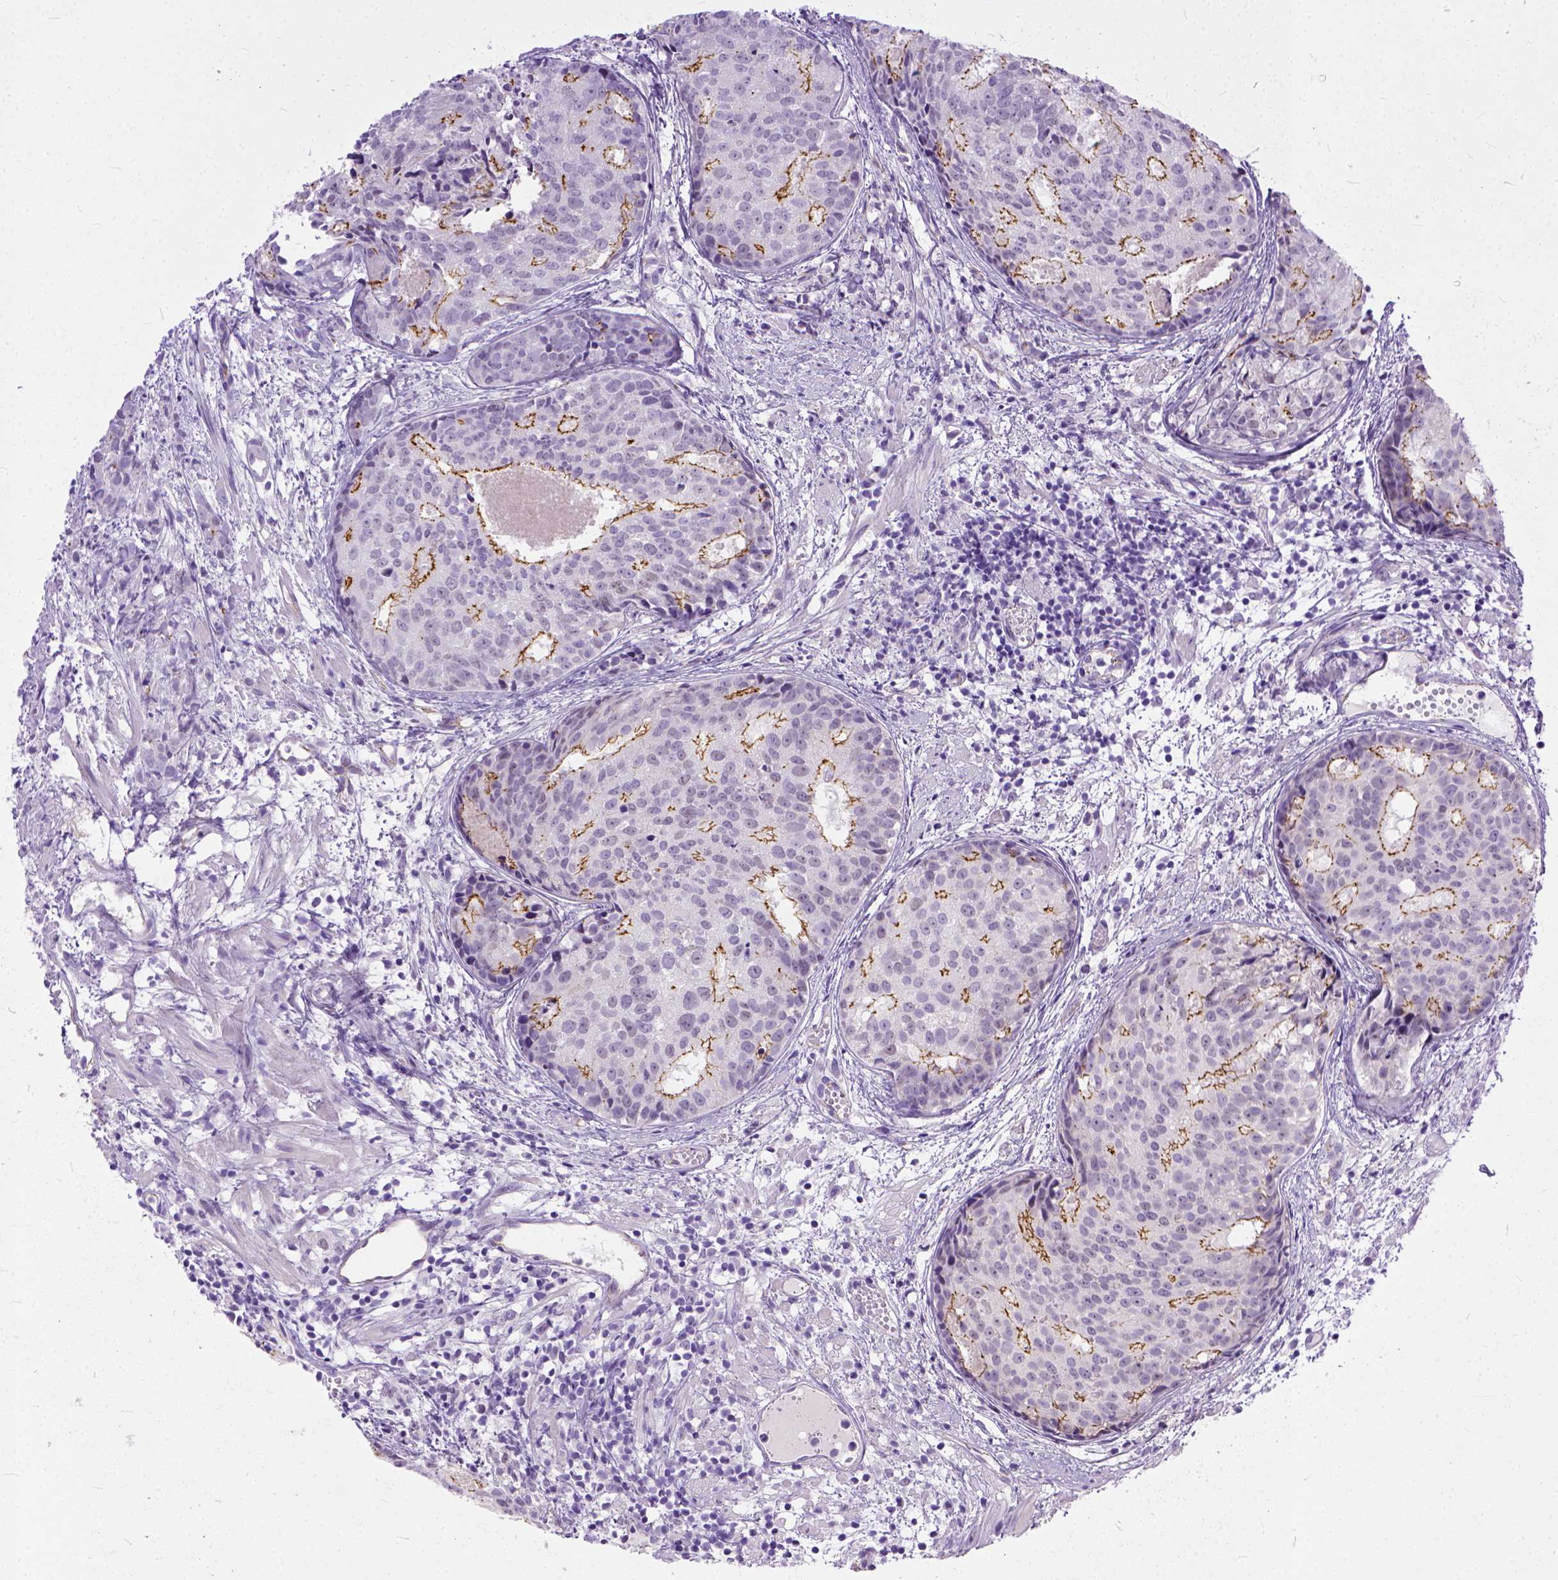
{"staining": {"intensity": "moderate", "quantity": "25%-75%", "location": "cytoplasmic/membranous"}, "tissue": "prostate cancer", "cell_type": "Tumor cells", "image_type": "cancer", "snomed": [{"axis": "morphology", "description": "Adenocarcinoma, High grade"}, {"axis": "topography", "description": "Prostate"}], "caption": "A brown stain highlights moderate cytoplasmic/membranous staining of a protein in human high-grade adenocarcinoma (prostate) tumor cells. (Stains: DAB (3,3'-diaminobenzidine) in brown, nuclei in blue, Microscopy: brightfield microscopy at high magnification).", "gene": "ADGRF1", "patient": {"sex": "male", "age": 58}}